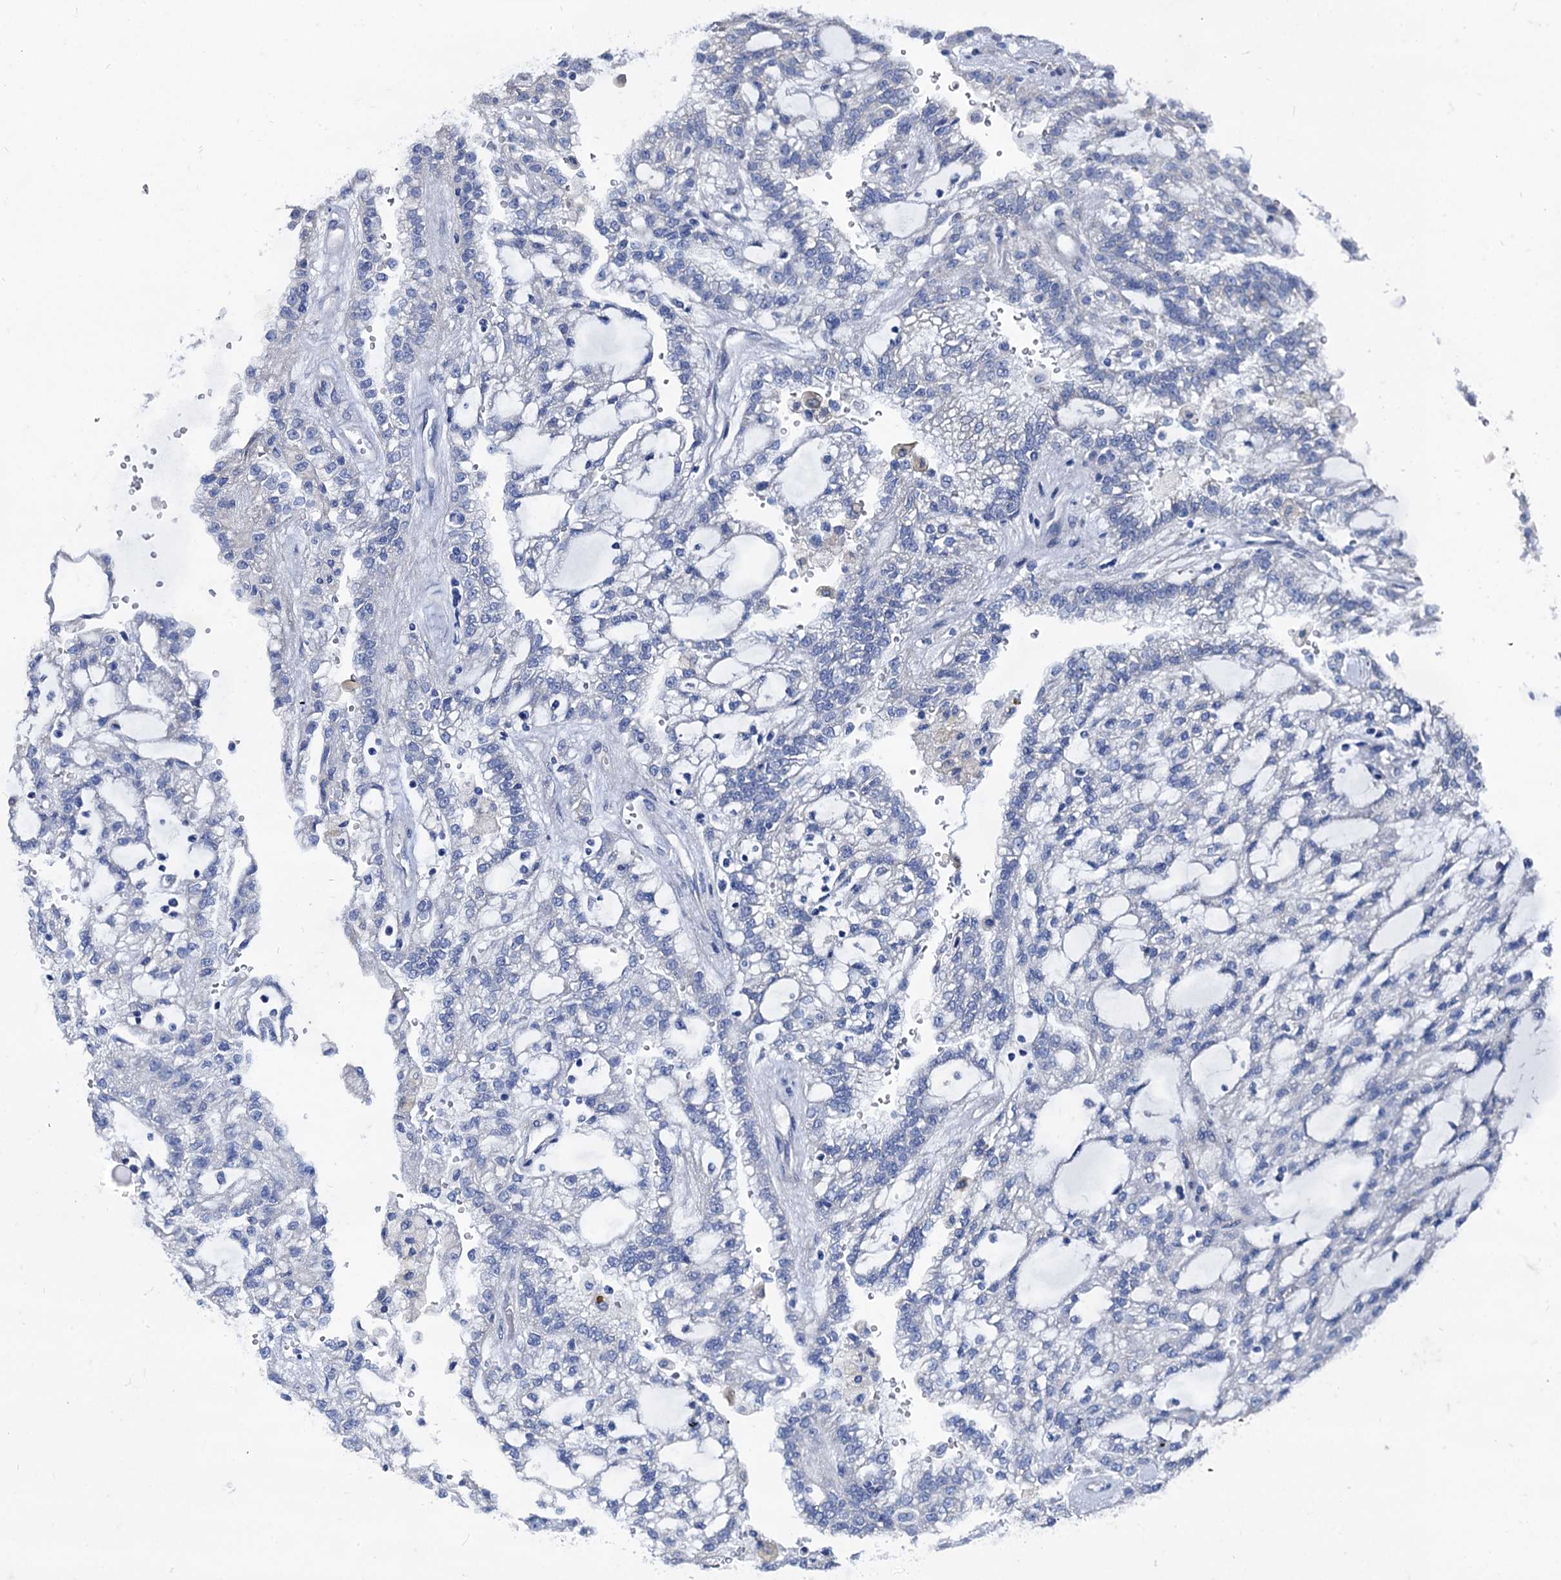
{"staining": {"intensity": "negative", "quantity": "none", "location": "none"}, "tissue": "renal cancer", "cell_type": "Tumor cells", "image_type": "cancer", "snomed": [{"axis": "morphology", "description": "Adenocarcinoma, NOS"}, {"axis": "topography", "description": "Kidney"}], "caption": "Immunohistochemistry image of human renal cancer stained for a protein (brown), which shows no expression in tumor cells.", "gene": "FOXR2", "patient": {"sex": "male", "age": 63}}